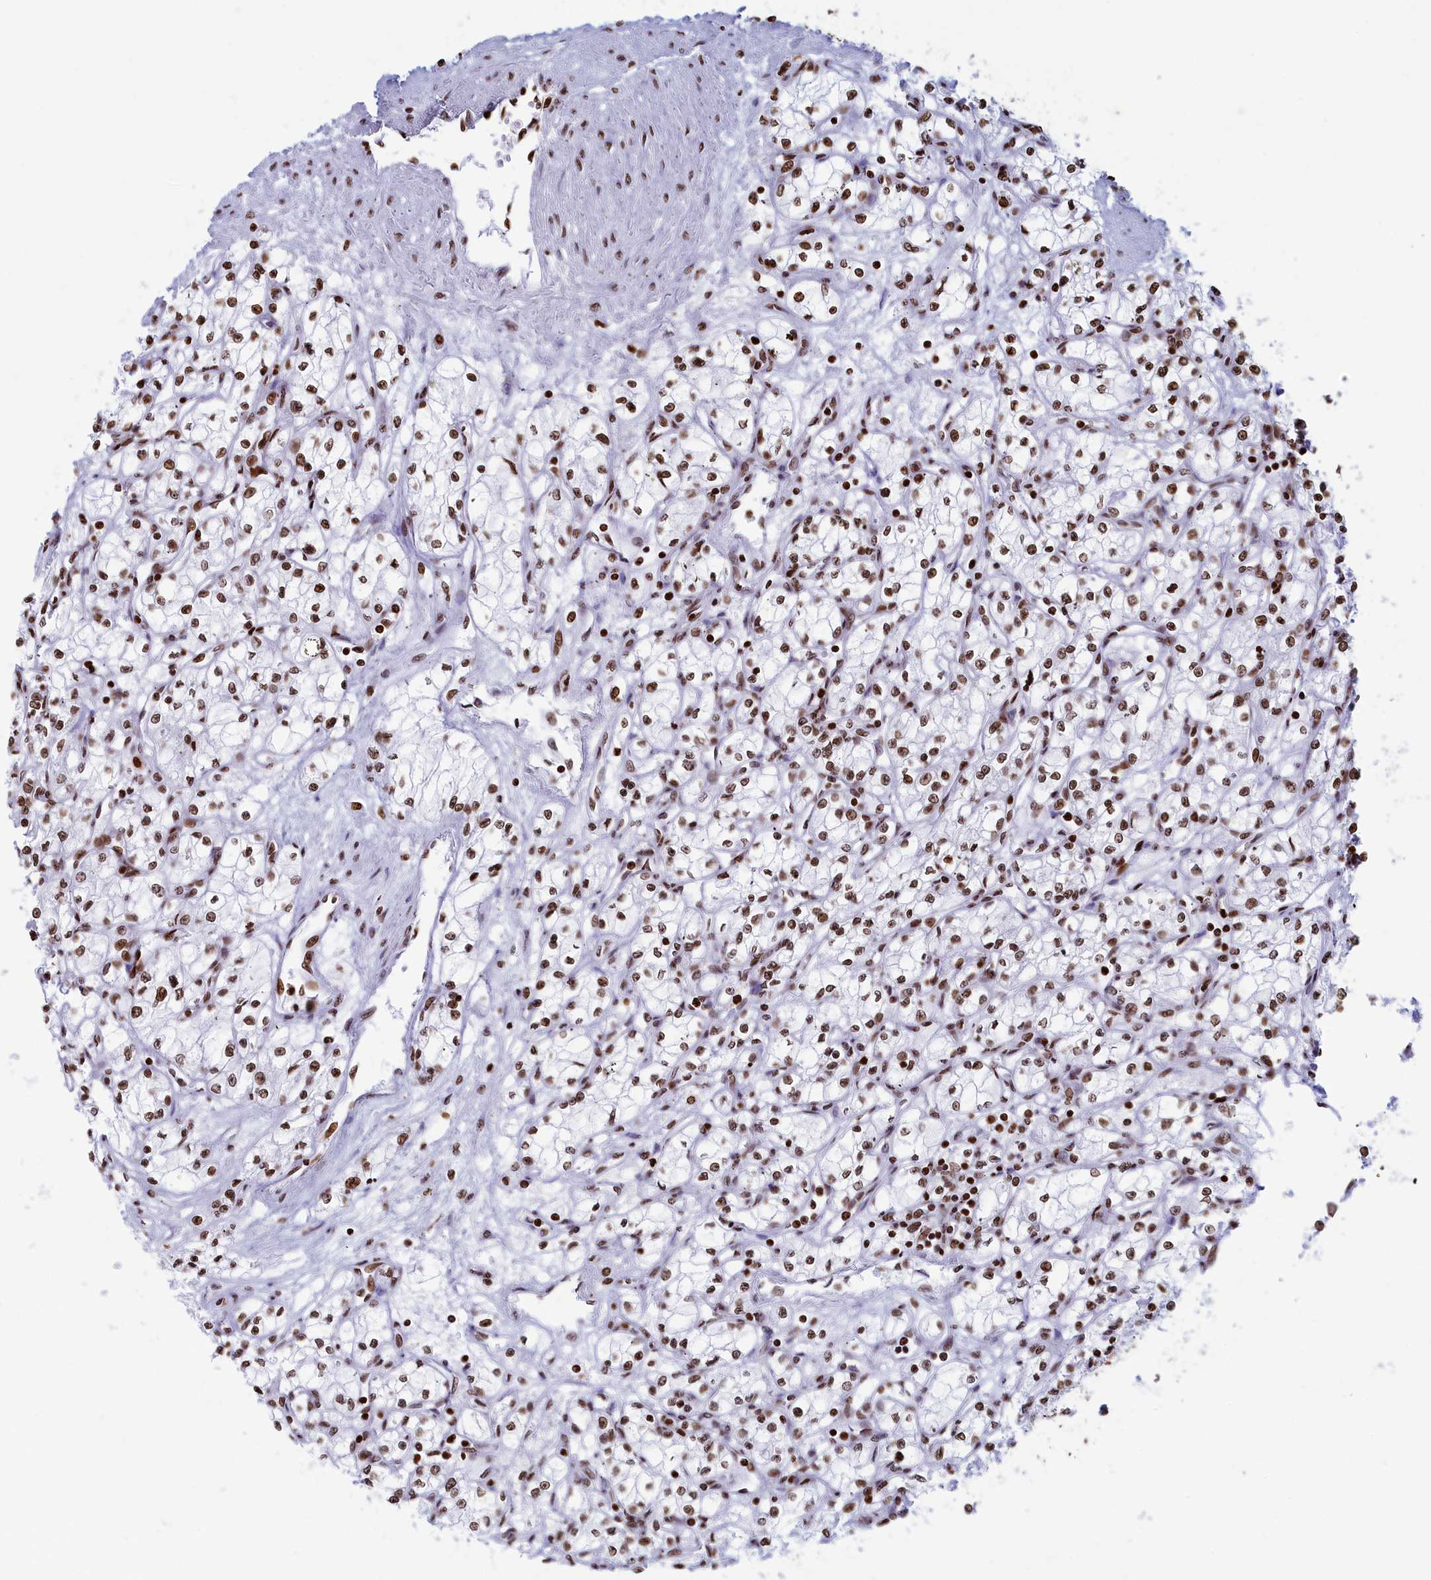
{"staining": {"intensity": "moderate", "quantity": ">75%", "location": "nuclear"}, "tissue": "renal cancer", "cell_type": "Tumor cells", "image_type": "cancer", "snomed": [{"axis": "morphology", "description": "Adenocarcinoma, NOS"}, {"axis": "topography", "description": "Kidney"}], "caption": "Renal adenocarcinoma stained for a protein shows moderate nuclear positivity in tumor cells.", "gene": "APOBEC3A", "patient": {"sex": "male", "age": 59}}